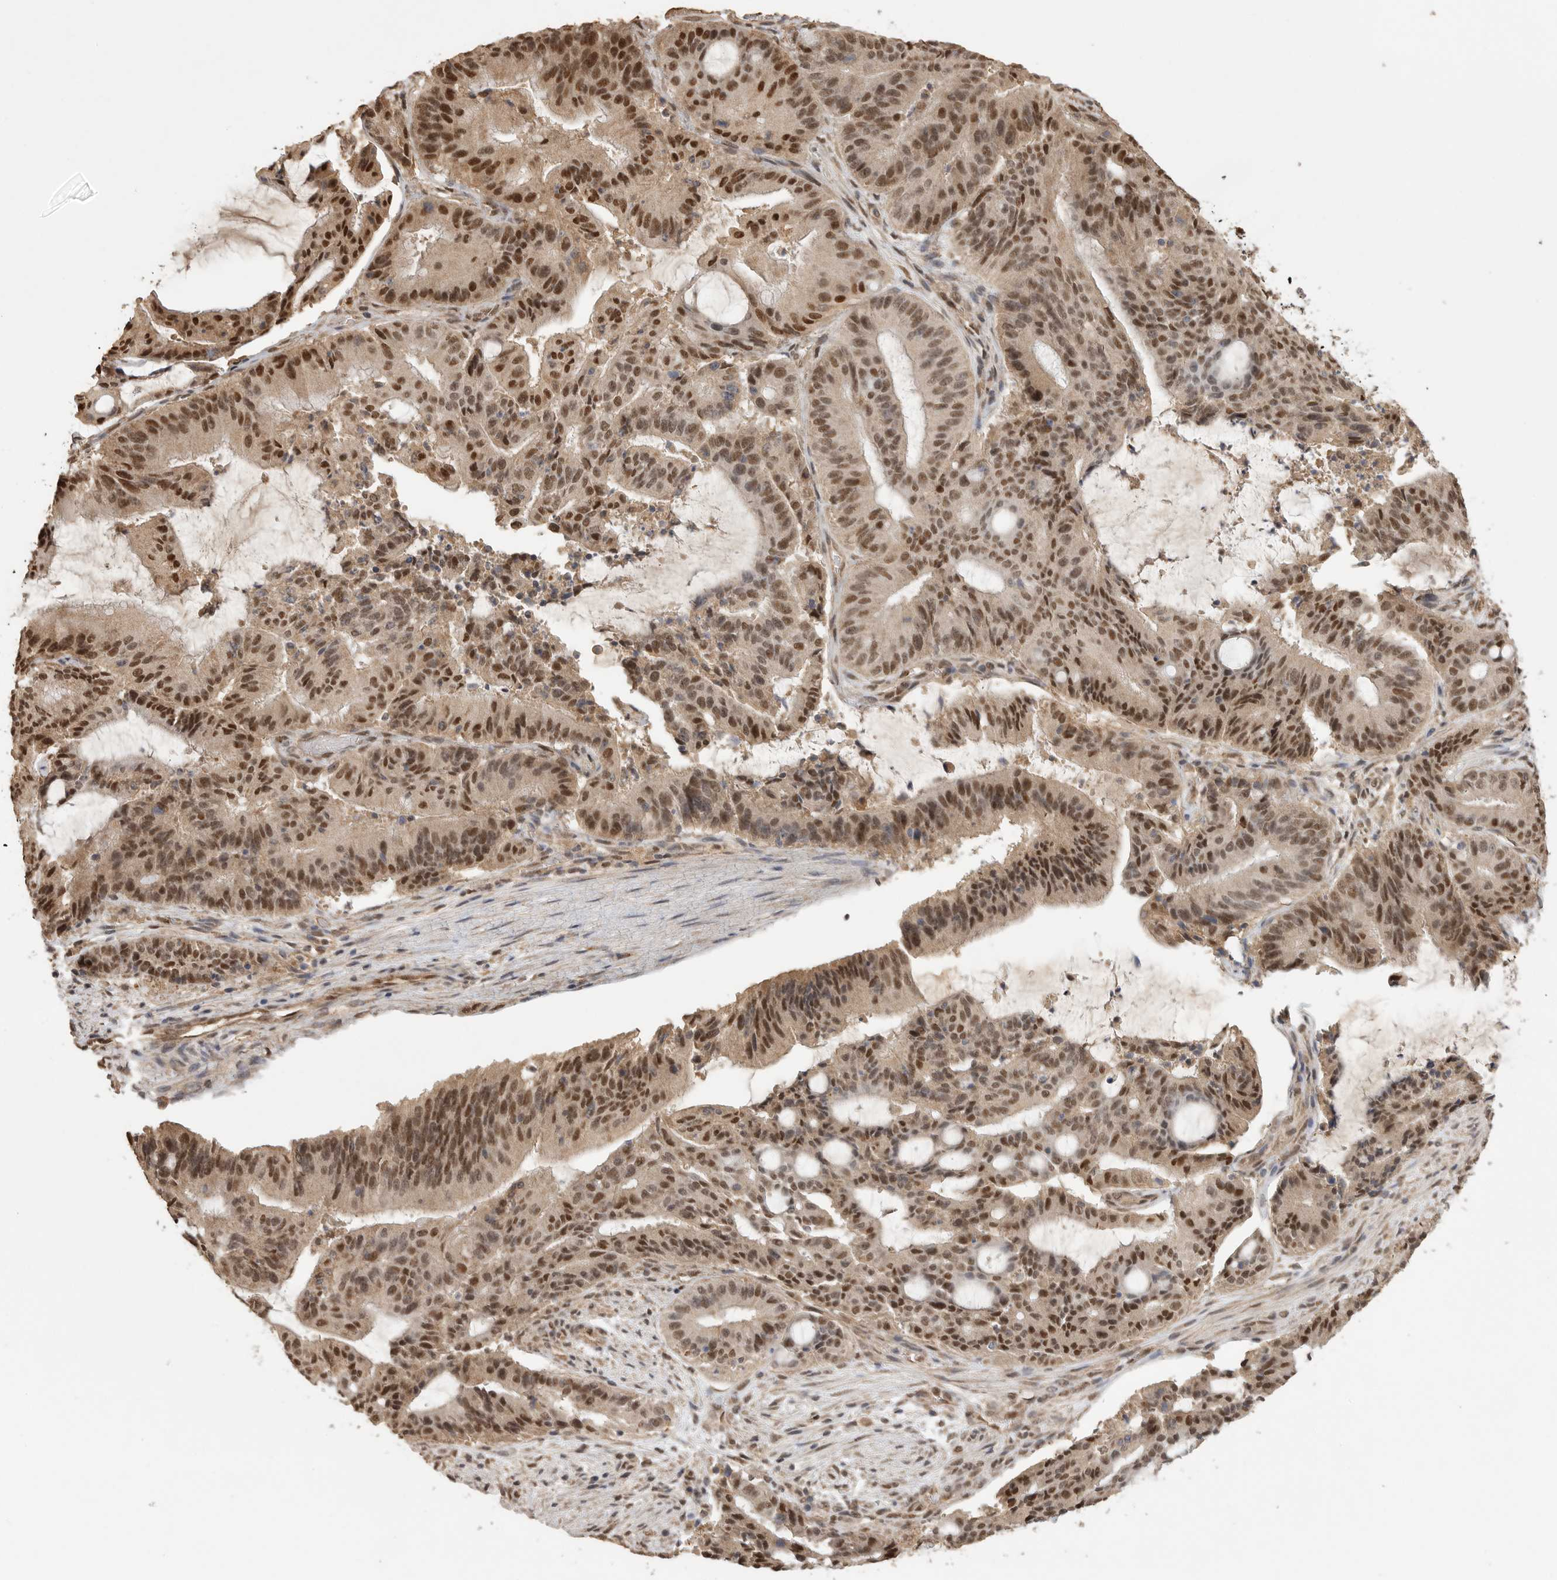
{"staining": {"intensity": "strong", "quantity": ">75%", "location": "nuclear"}, "tissue": "liver cancer", "cell_type": "Tumor cells", "image_type": "cancer", "snomed": [{"axis": "morphology", "description": "Normal tissue, NOS"}, {"axis": "morphology", "description": "Cholangiocarcinoma"}, {"axis": "topography", "description": "Liver"}, {"axis": "topography", "description": "Peripheral nerve tissue"}], "caption": "The micrograph exhibits a brown stain indicating the presence of a protein in the nuclear of tumor cells in cholangiocarcinoma (liver).", "gene": "DFFA", "patient": {"sex": "female", "age": 73}}